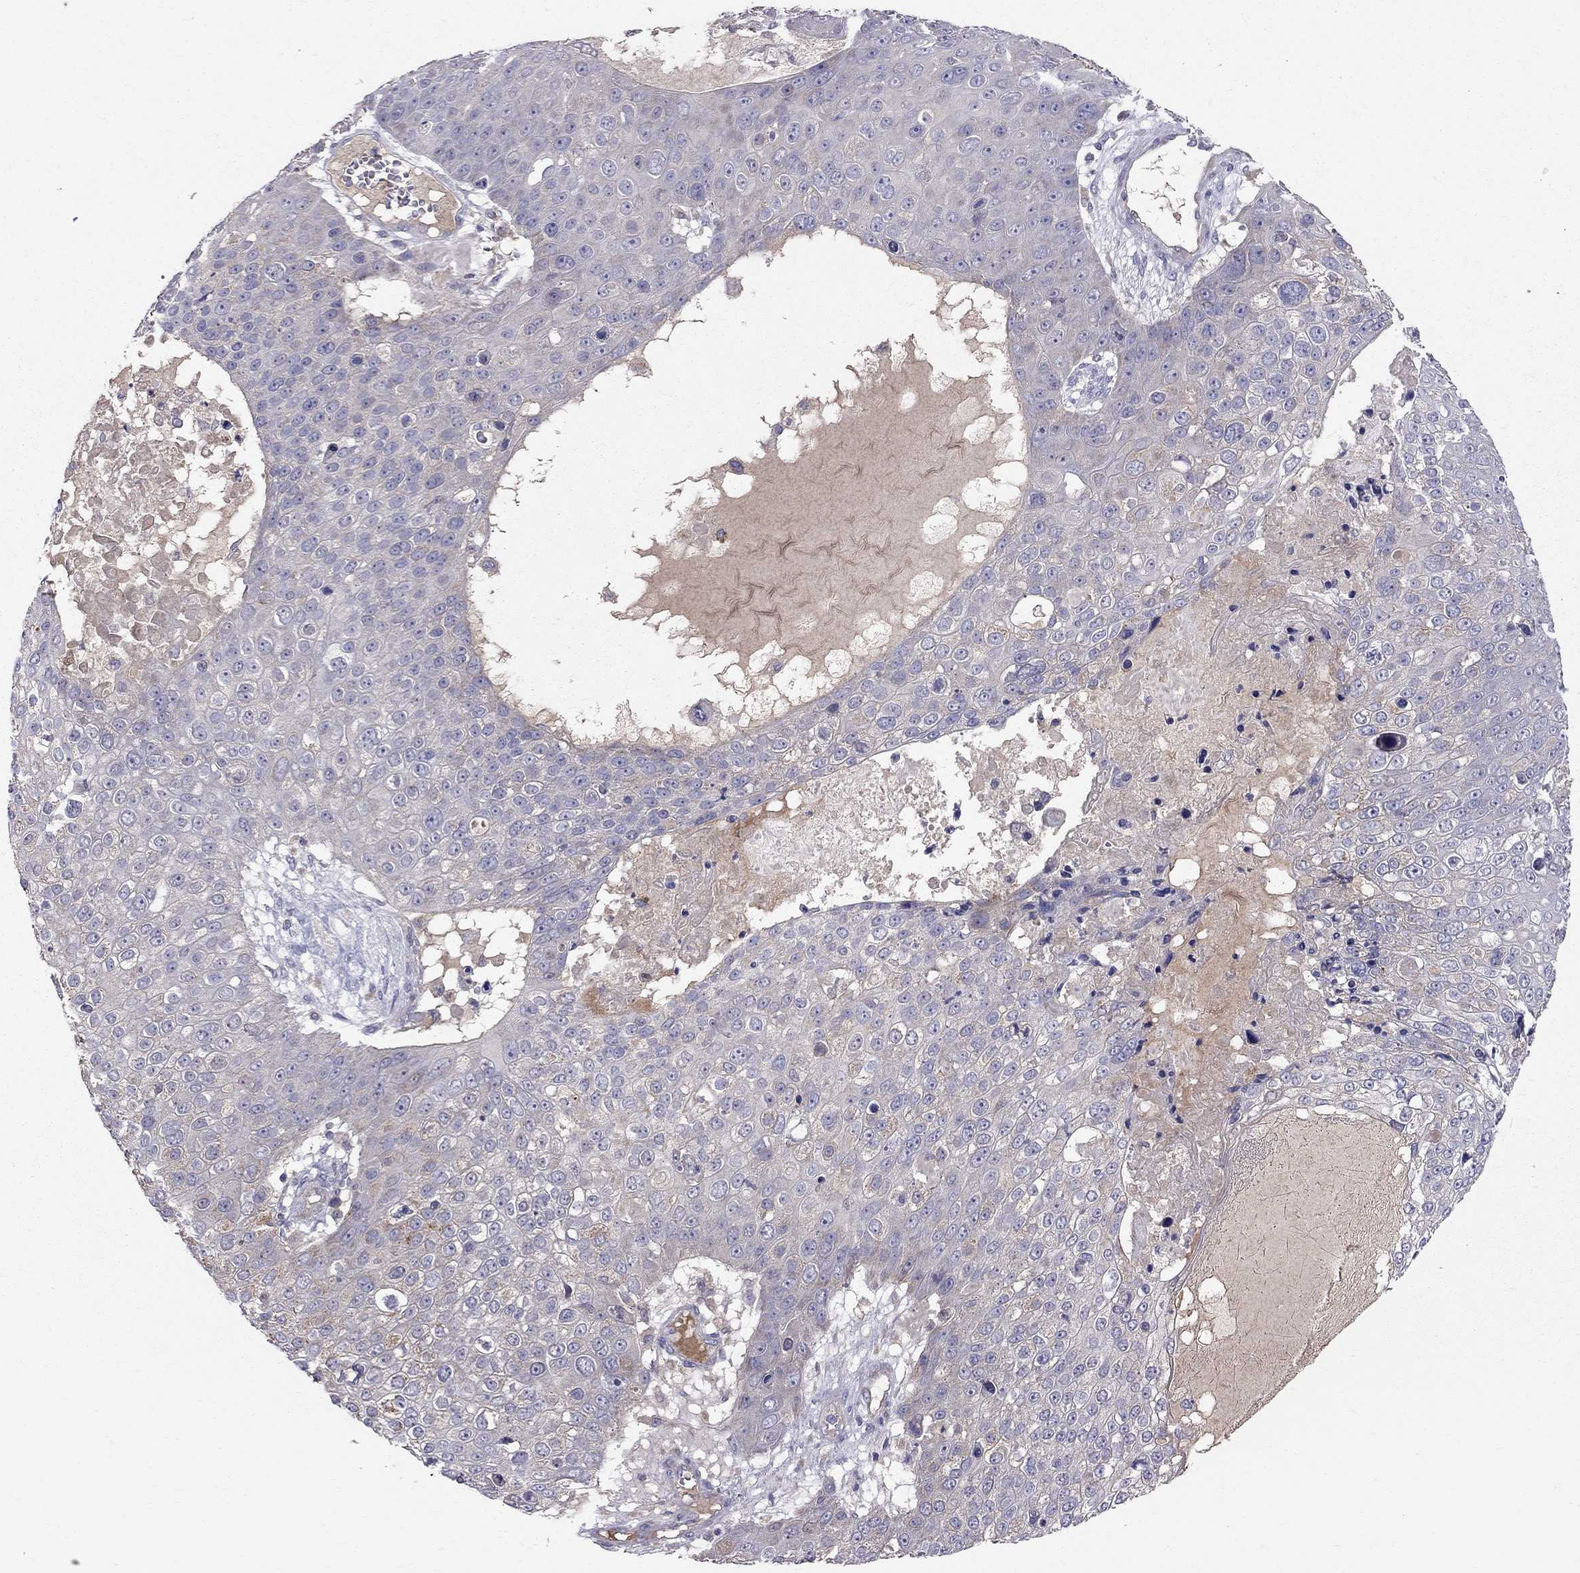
{"staining": {"intensity": "negative", "quantity": "none", "location": "none"}, "tissue": "skin cancer", "cell_type": "Tumor cells", "image_type": "cancer", "snomed": [{"axis": "morphology", "description": "Squamous cell carcinoma, NOS"}, {"axis": "topography", "description": "Skin"}], "caption": "High magnification brightfield microscopy of skin squamous cell carcinoma stained with DAB (3,3'-diaminobenzidine) (brown) and counterstained with hematoxylin (blue): tumor cells show no significant staining.", "gene": "PIK3CG", "patient": {"sex": "male", "age": 71}}